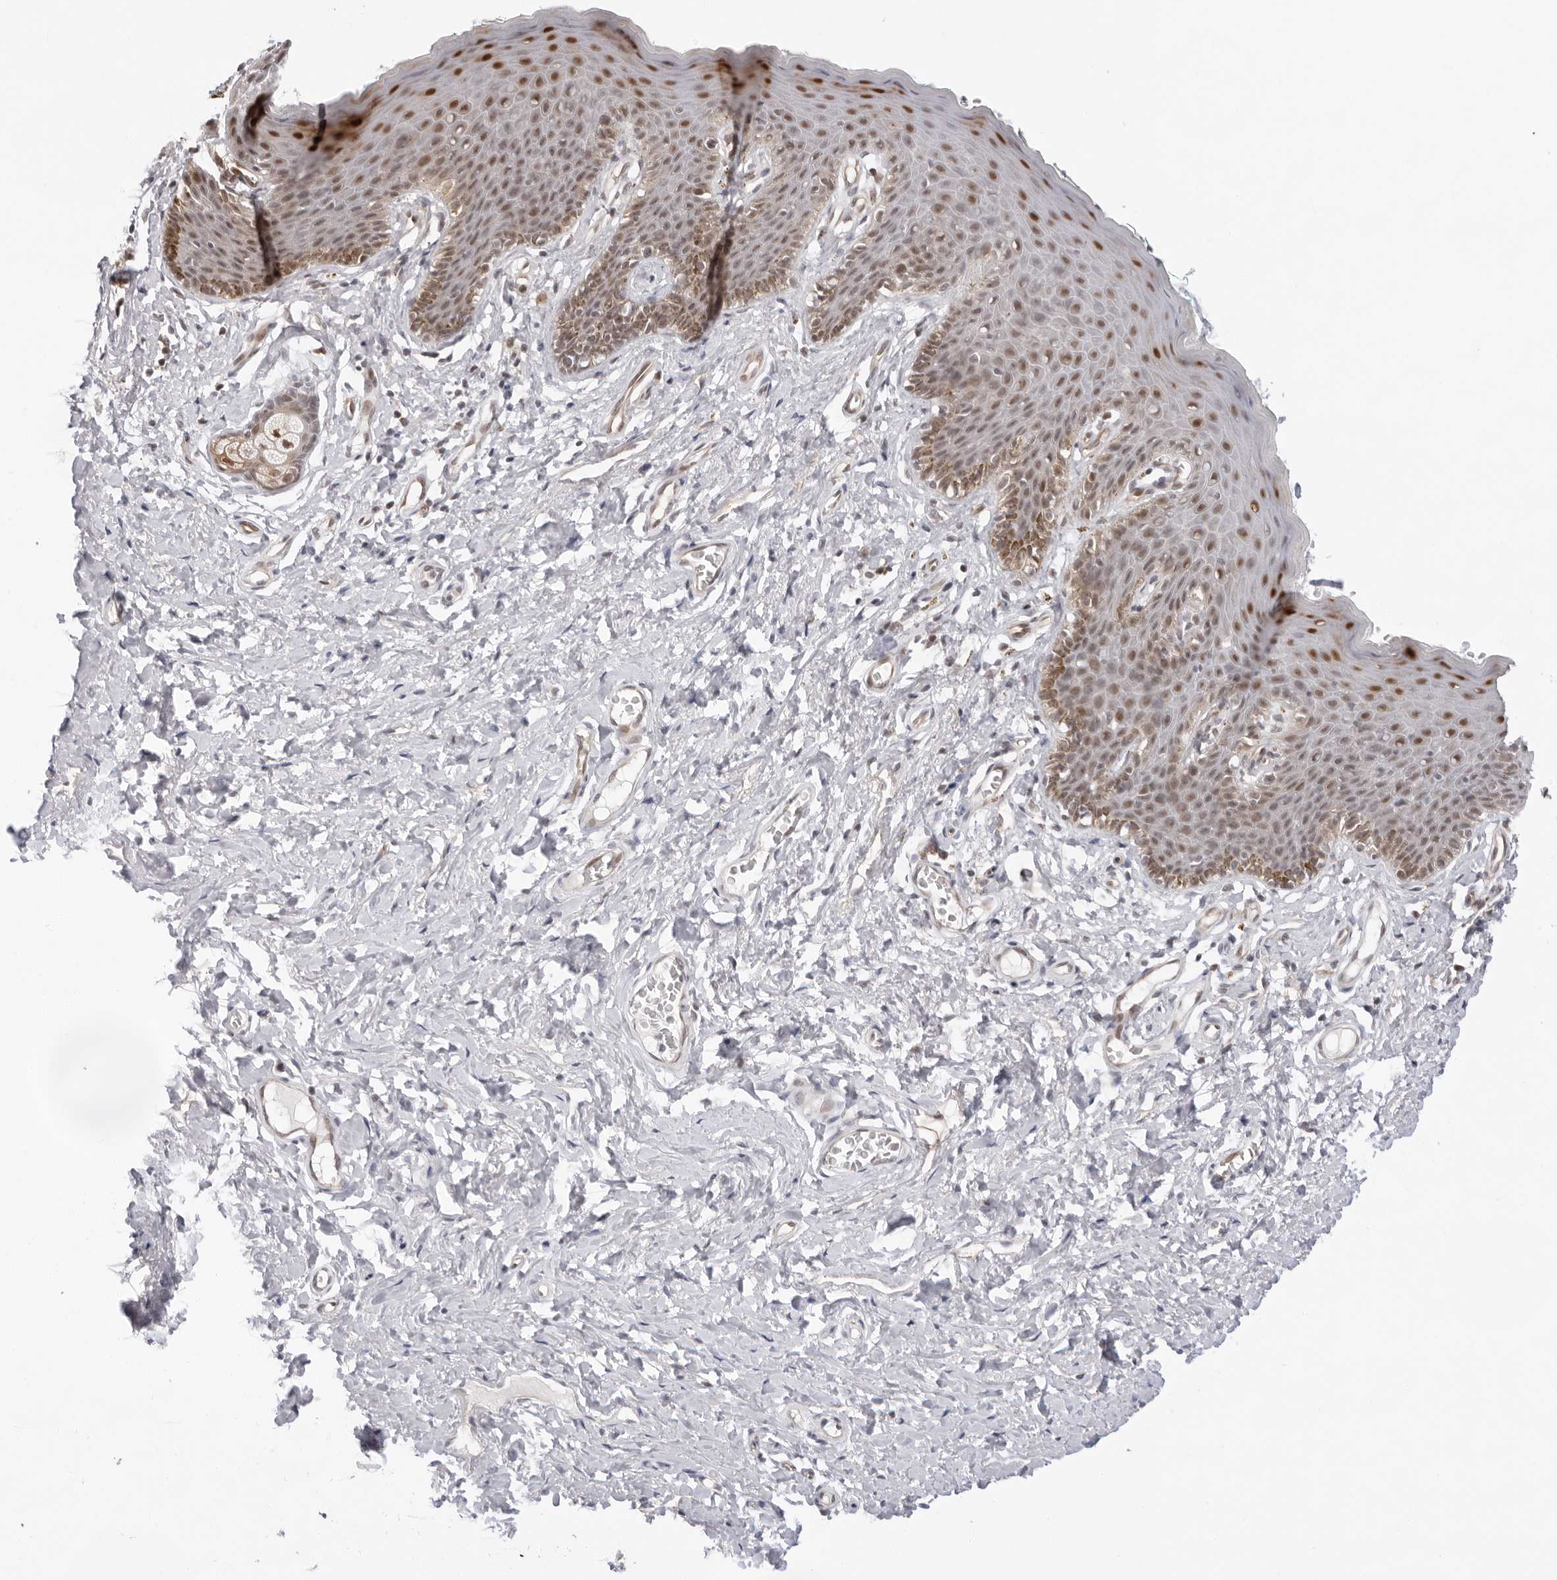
{"staining": {"intensity": "moderate", "quantity": ">75%", "location": "nuclear"}, "tissue": "skin", "cell_type": "Epidermal cells", "image_type": "normal", "snomed": [{"axis": "morphology", "description": "Normal tissue, NOS"}, {"axis": "topography", "description": "Vulva"}], "caption": "Skin stained with IHC shows moderate nuclear staining in approximately >75% of epidermal cells.", "gene": "ITGB3BP", "patient": {"sex": "female", "age": 66}}